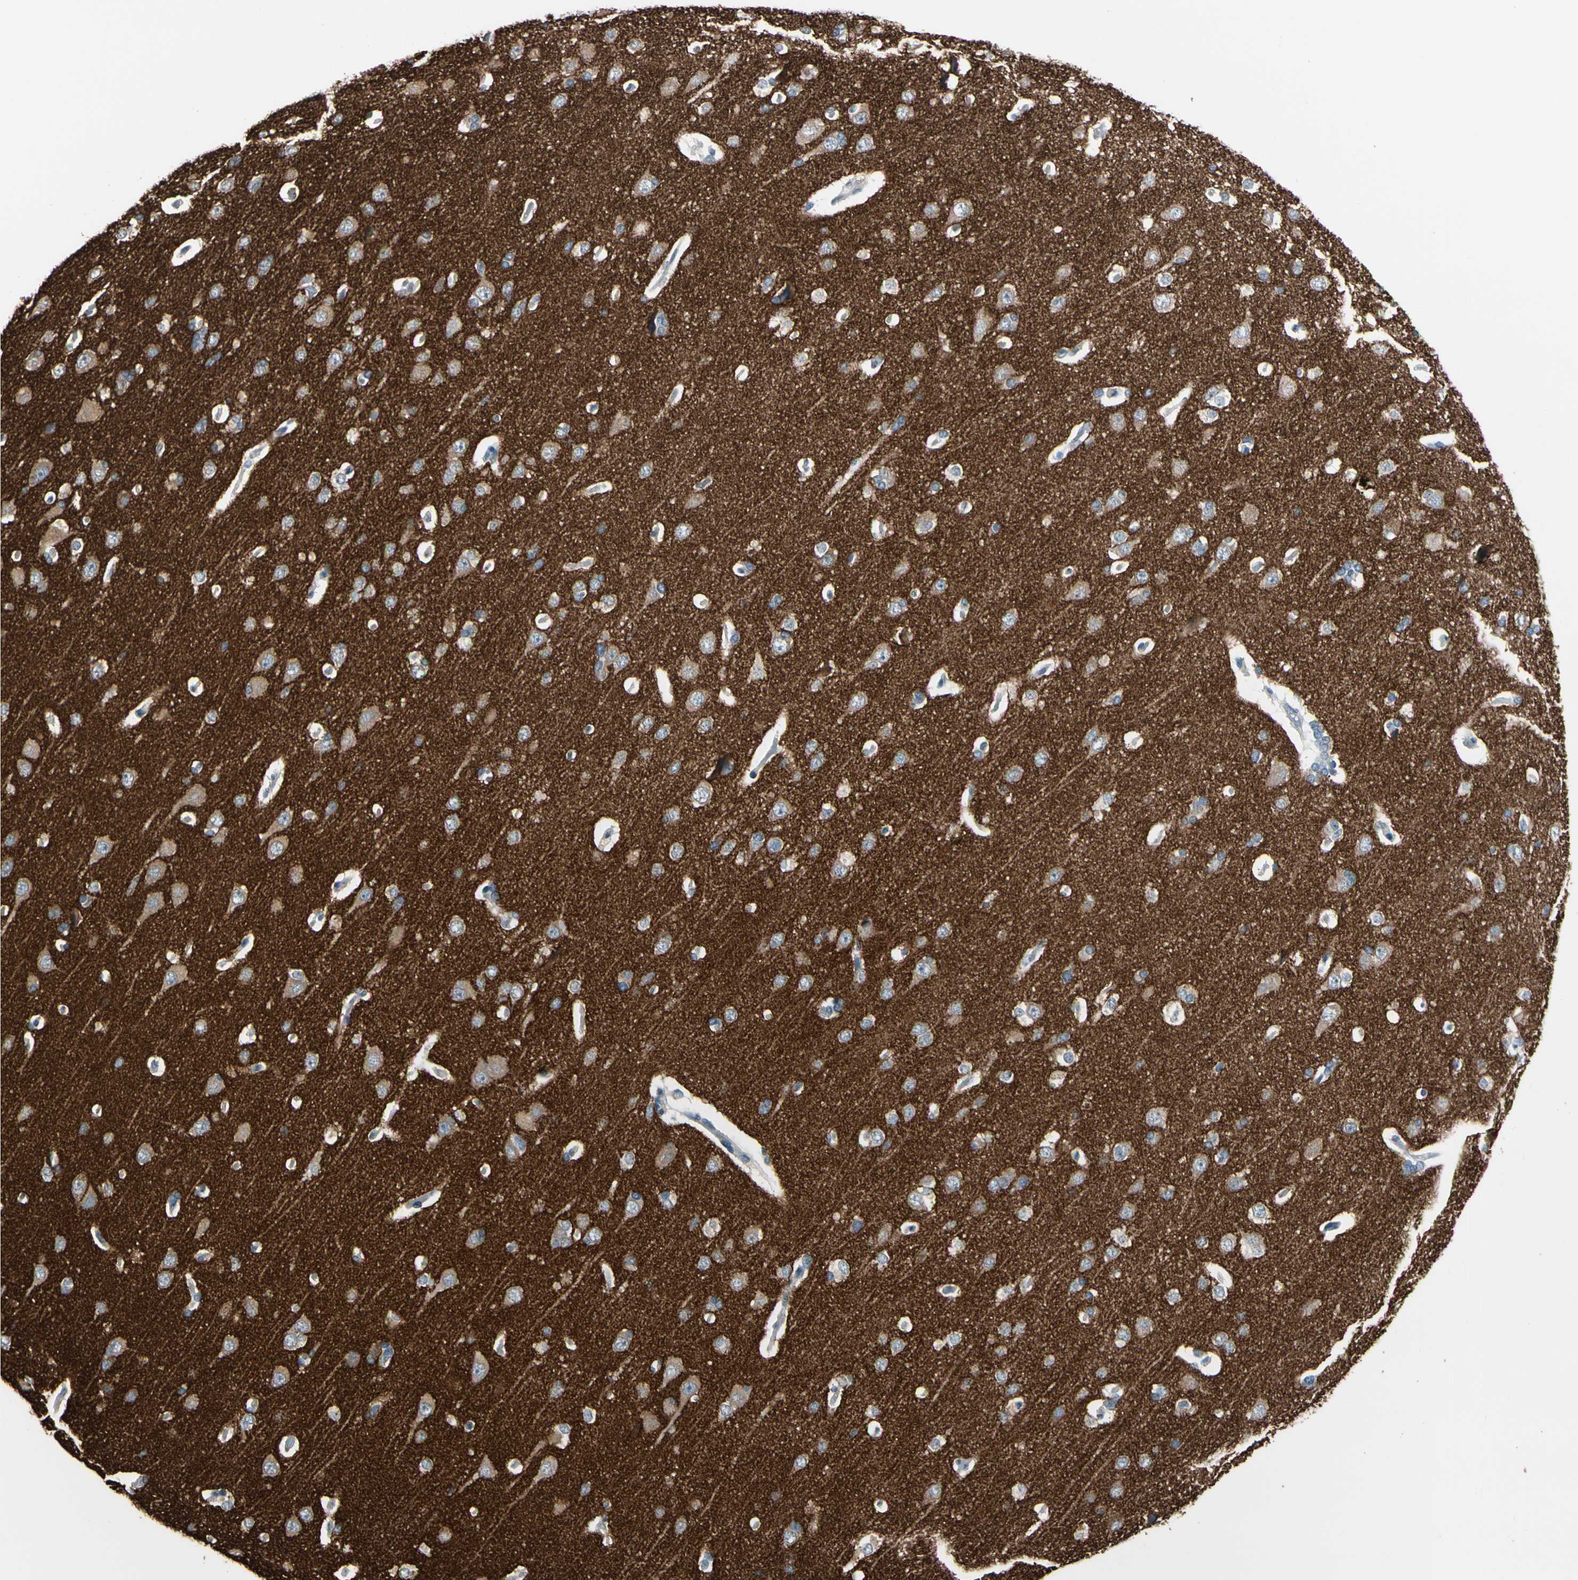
{"staining": {"intensity": "negative", "quantity": "none", "location": "none"}, "tissue": "cerebral cortex", "cell_type": "Endothelial cells", "image_type": "normal", "snomed": [{"axis": "morphology", "description": "Normal tissue, NOS"}, {"axis": "topography", "description": "Cerebral cortex"}], "caption": "Cerebral cortex was stained to show a protein in brown. There is no significant staining in endothelial cells.", "gene": "SV2A", "patient": {"sex": "male", "age": 62}}